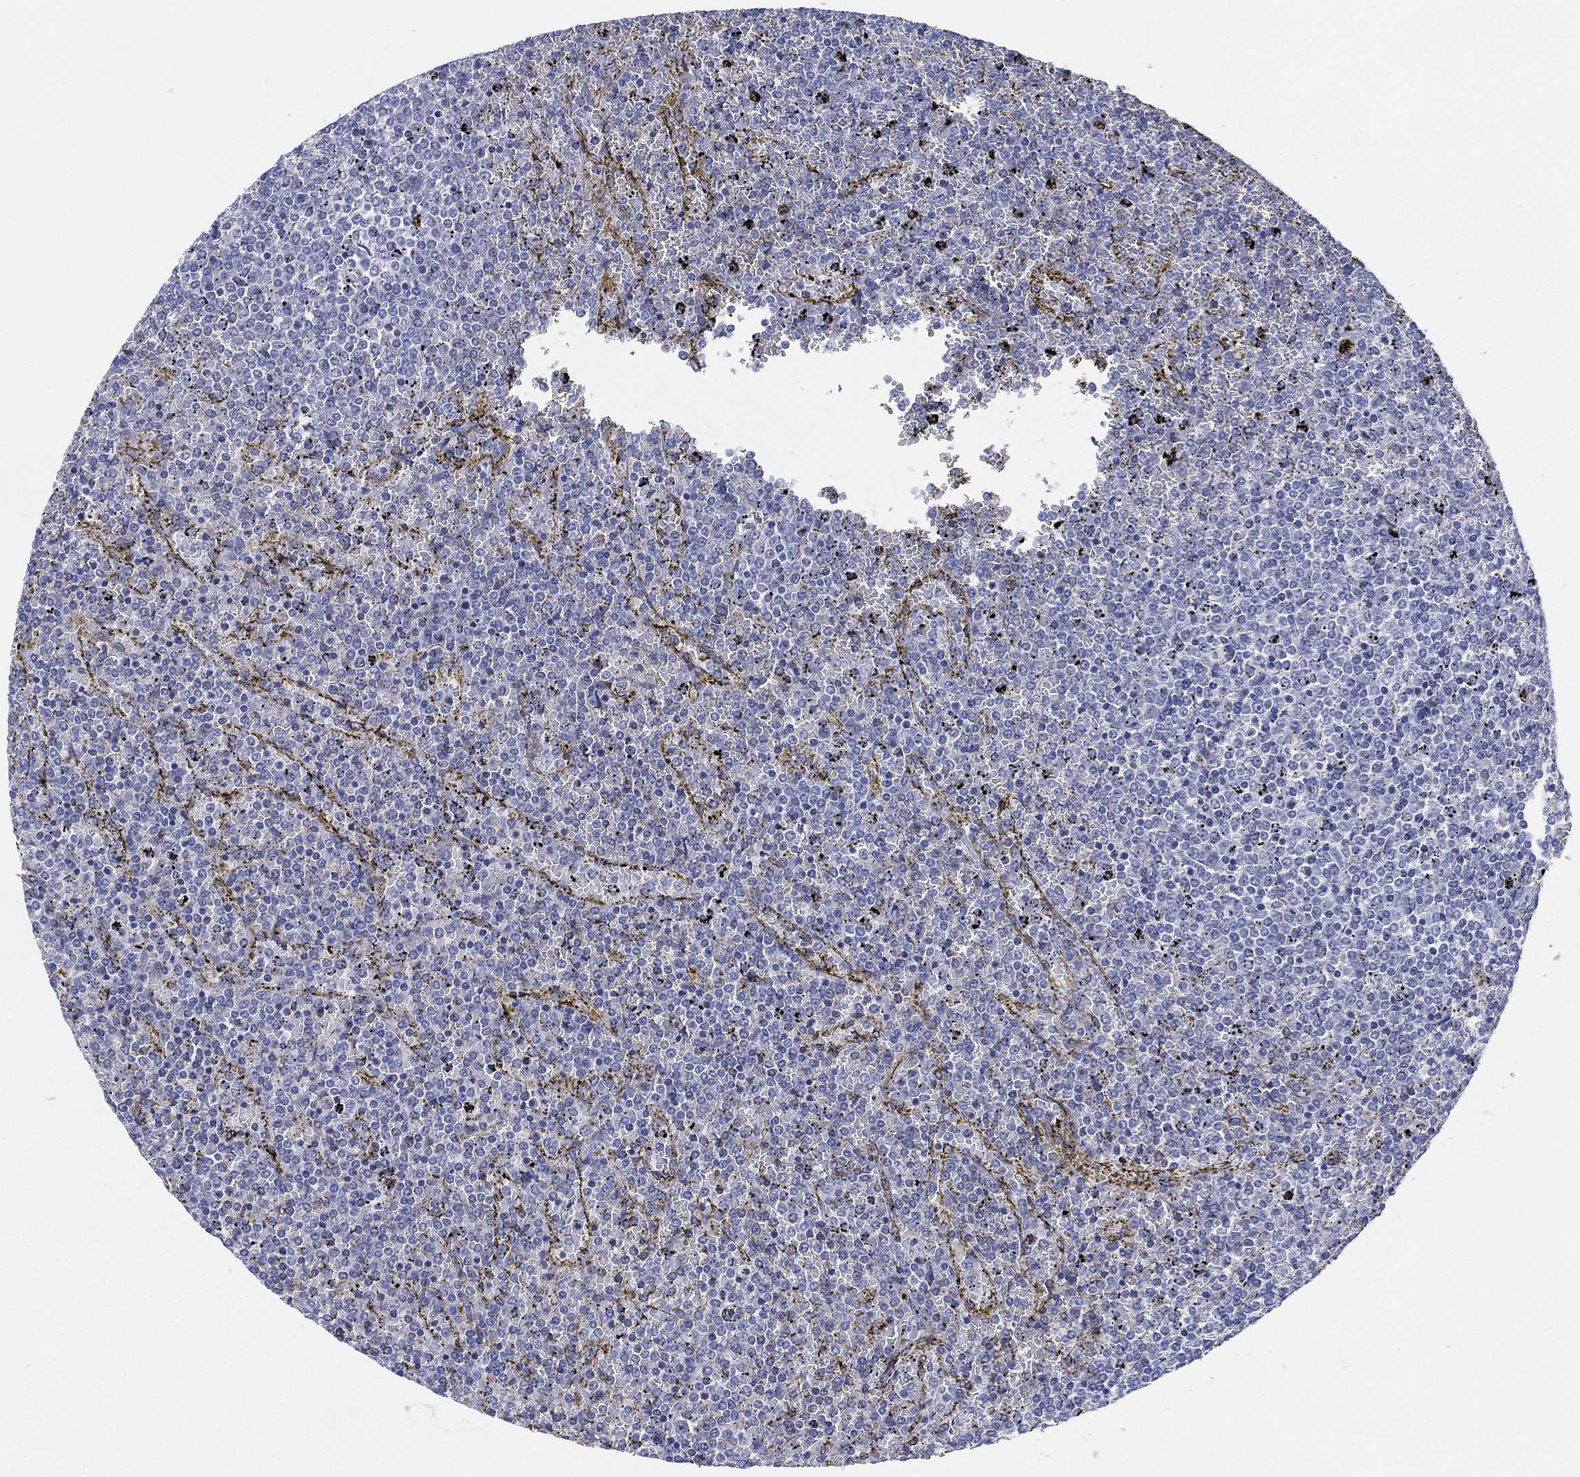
{"staining": {"intensity": "negative", "quantity": "none", "location": "none"}, "tissue": "lymphoma", "cell_type": "Tumor cells", "image_type": "cancer", "snomed": [{"axis": "morphology", "description": "Malignant lymphoma, non-Hodgkin's type, Low grade"}, {"axis": "topography", "description": "Spleen"}], "caption": "High power microscopy photomicrograph of an immunohistochemistry histopathology image of low-grade malignant lymphoma, non-Hodgkin's type, revealing no significant positivity in tumor cells.", "gene": "ADAD2", "patient": {"sex": "female", "age": 77}}